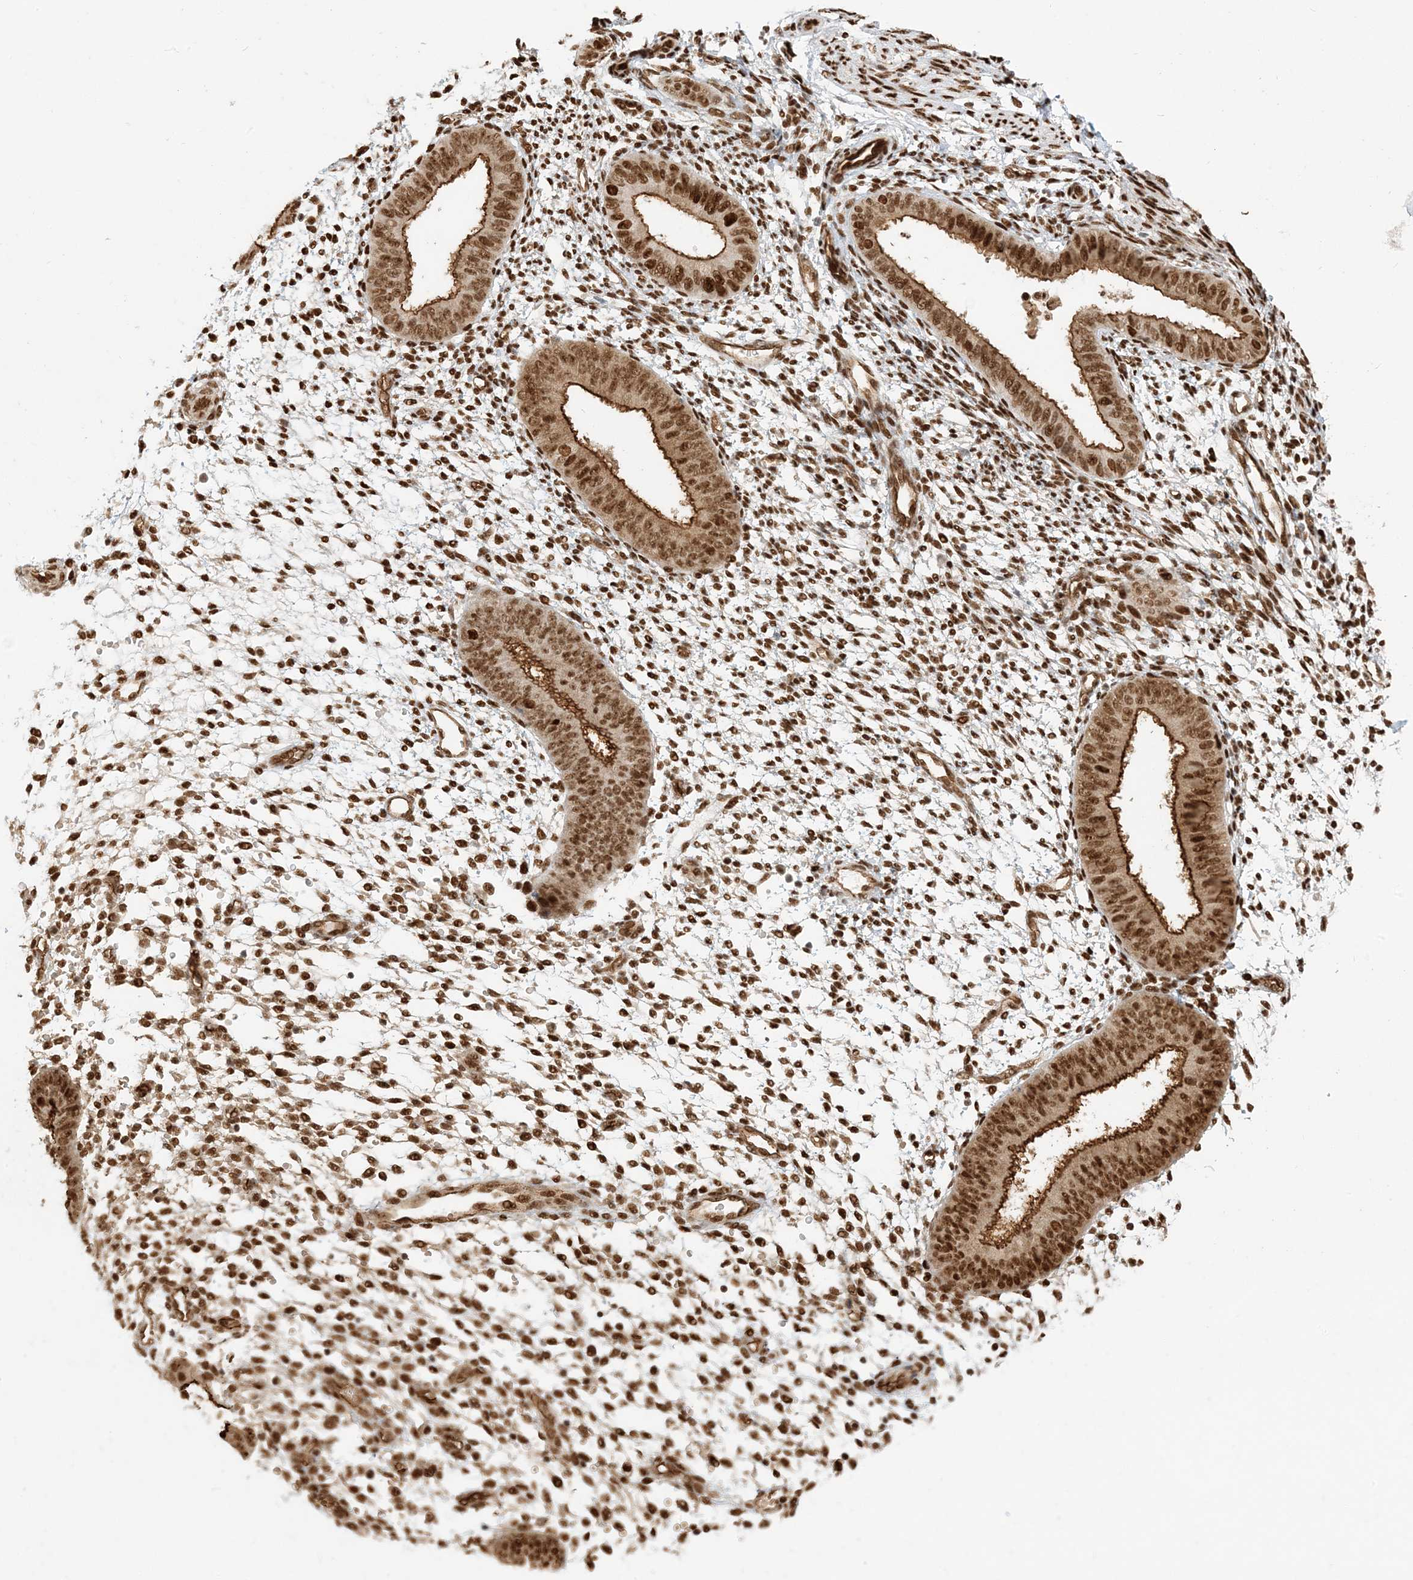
{"staining": {"intensity": "strong", "quantity": ">75%", "location": "nuclear"}, "tissue": "endometrium", "cell_type": "Cells in endometrial stroma", "image_type": "normal", "snomed": [{"axis": "morphology", "description": "Normal tissue, NOS"}, {"axis": "topography", "description": "Uterus"}, {"axis": "topography", "description": "Endometrium"}], "caption": "Cells in endometrial stroma show high levels of strong nuclear expression in about >75% of cells in normal endometrium.", "gene": "CKS1B", "patient": {"sex": "female", "age": 48}}